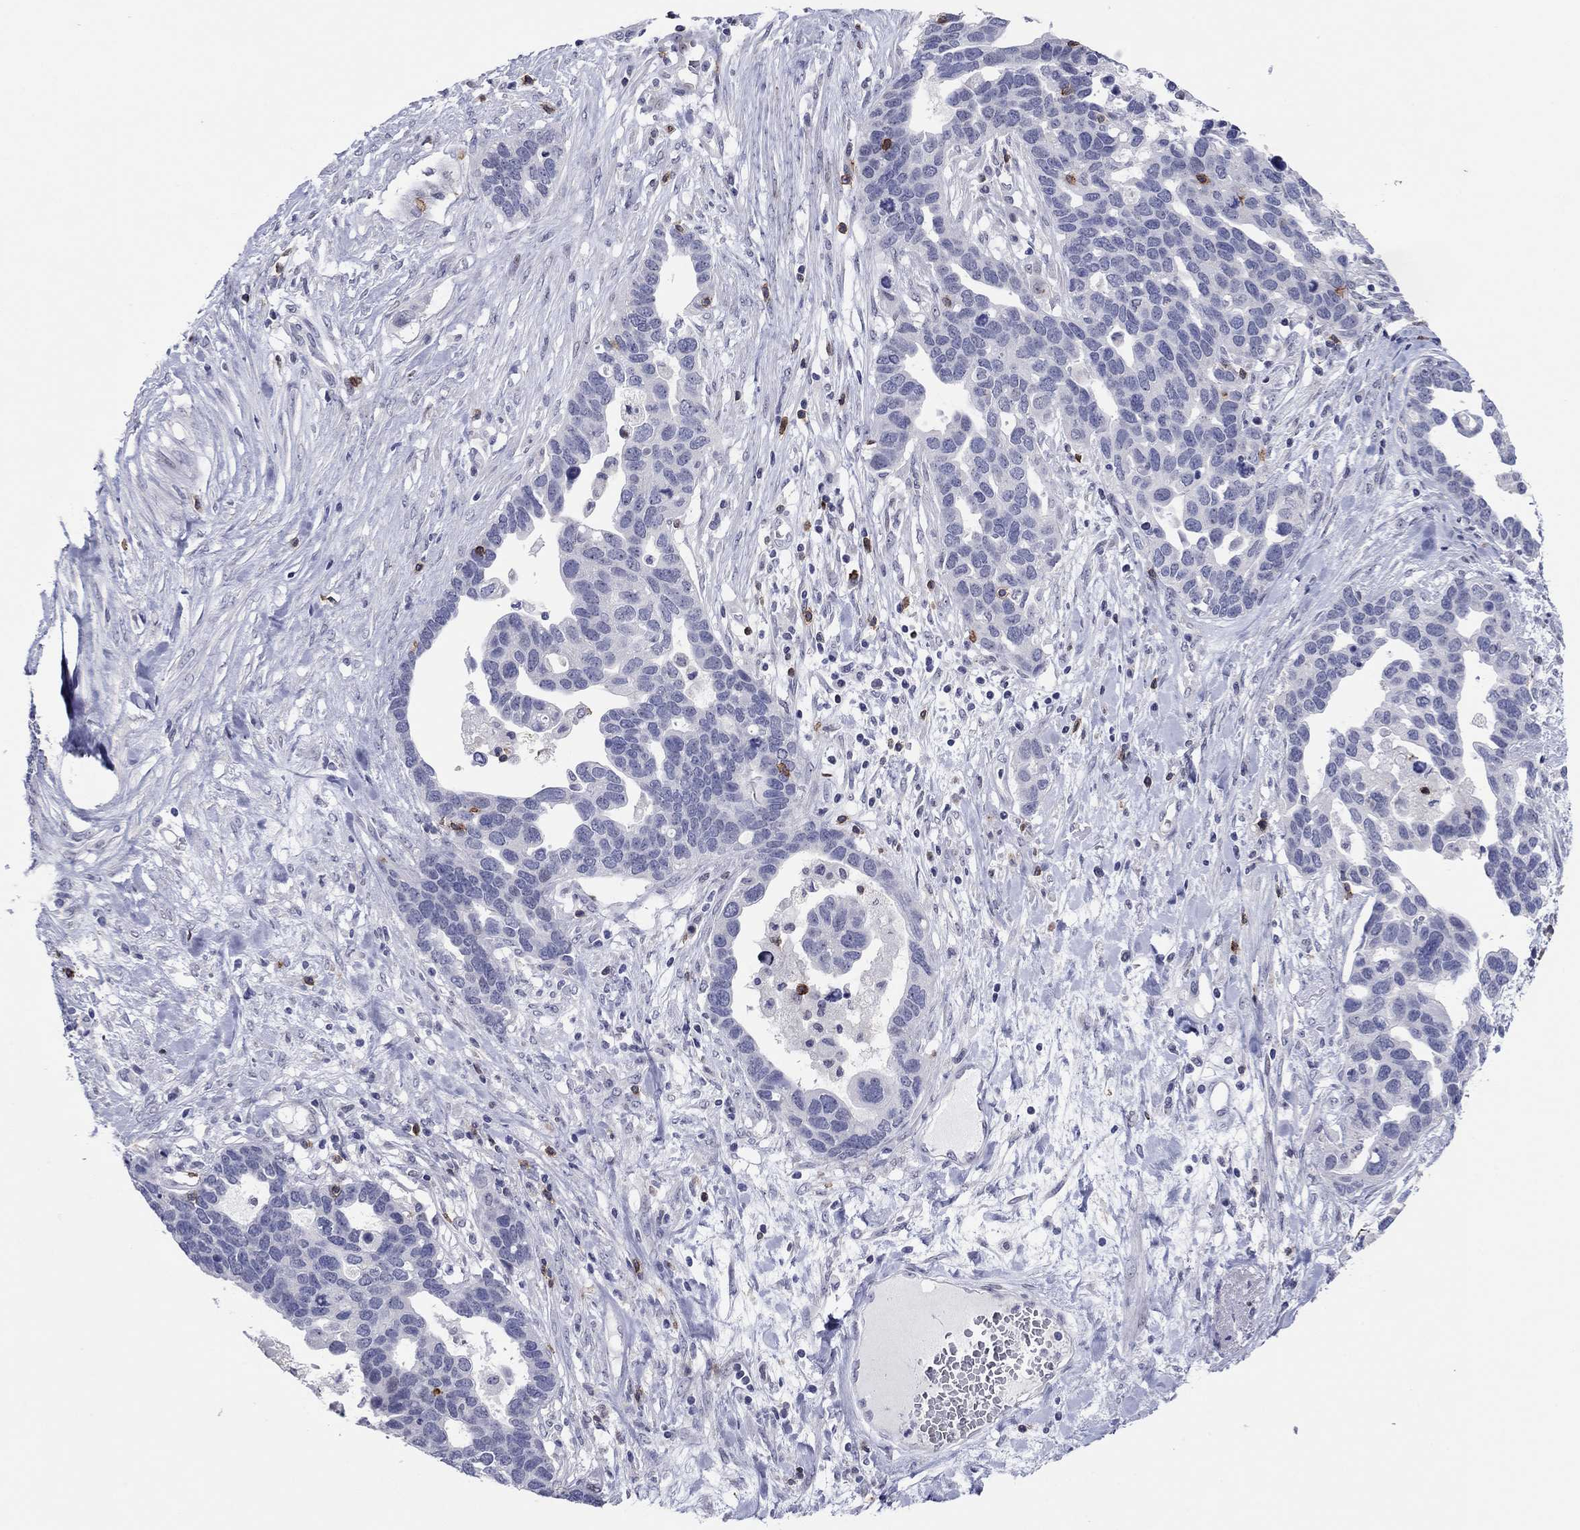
{"staining": {"intensity": "negative", "quantity": "none", "location": "none"}, "tissue": "ovarian cancer", "cell_type": "Tumor cells", "image_type": "cancer", "snomed": [{"axis": "morphology", "description": "Cystadenocarcinoma, serous, NOS"}, {"axis": "topography", "description": "Ovary"}], "caption": "A high-resolution photomicrograph shows immunohistochemistry (IHC) staining of ovarian cancer, which exhibits no significant staining in tumor cells. The staining was performed using DAB to visualize the protein expression in brown, while the nuclei were stained in blue with hematoxylin (Magnification: 20x).", "gene": "ITGAE", "patient": {"sex": "female", "age": 54}}